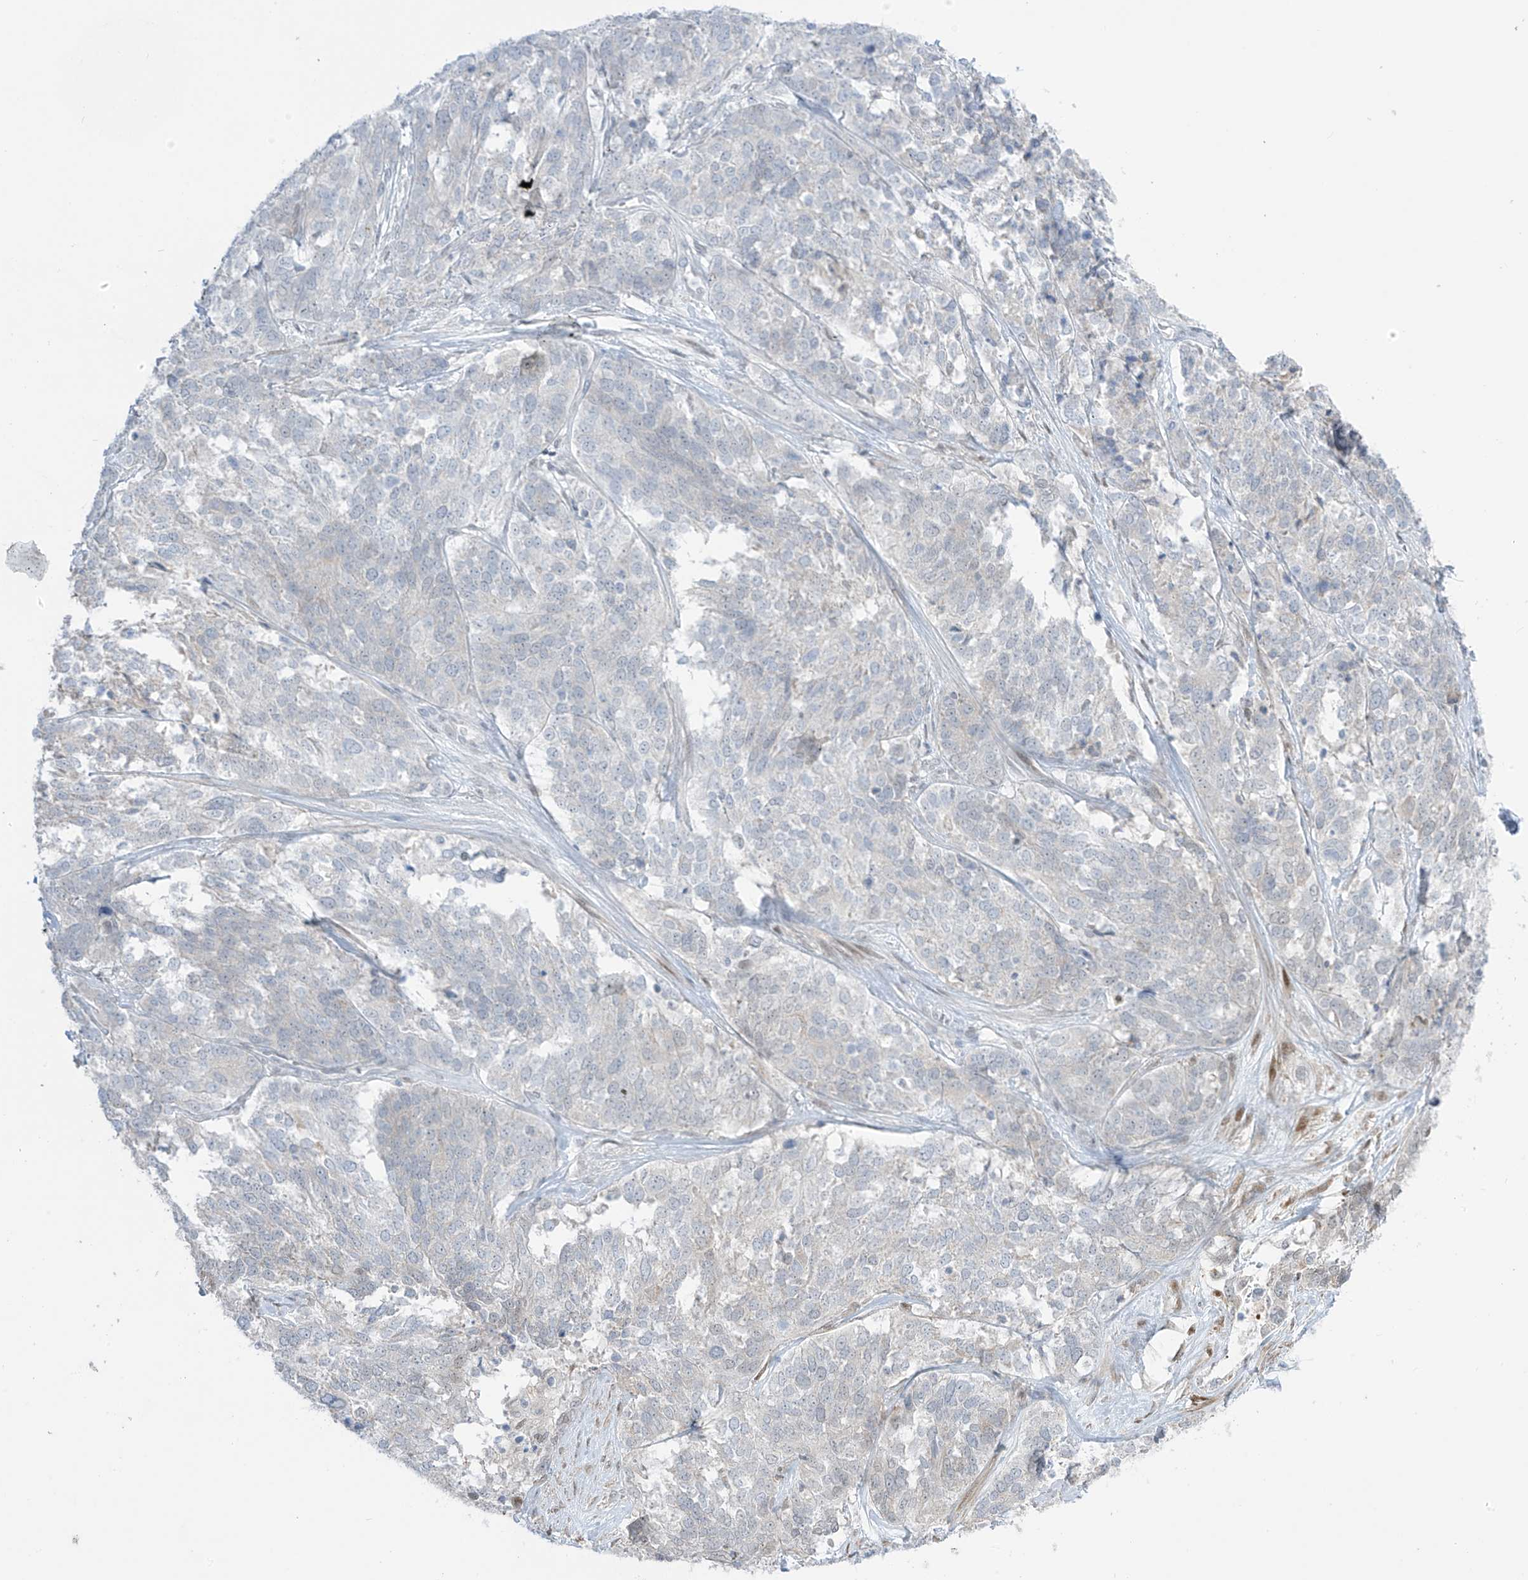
{"staining": {"intensity": "negative", "quantity": "none", "location": "none"}, "tissue": "ovarian cancer", "cell_type": "Tumor cells", "image_type": "cancer", "snomed": [{"axis": "morphology", "description": "Cystadenocarcinoma, serous, NOS"}, {"axis": "topography", "description": "Ovary"}], "caption": "Human ovarian cancer stained for a protein using IHC shows no staining in tumor cells.", "gene": "ASPRV1", "patient": {"sex": "female", "age": 44}}